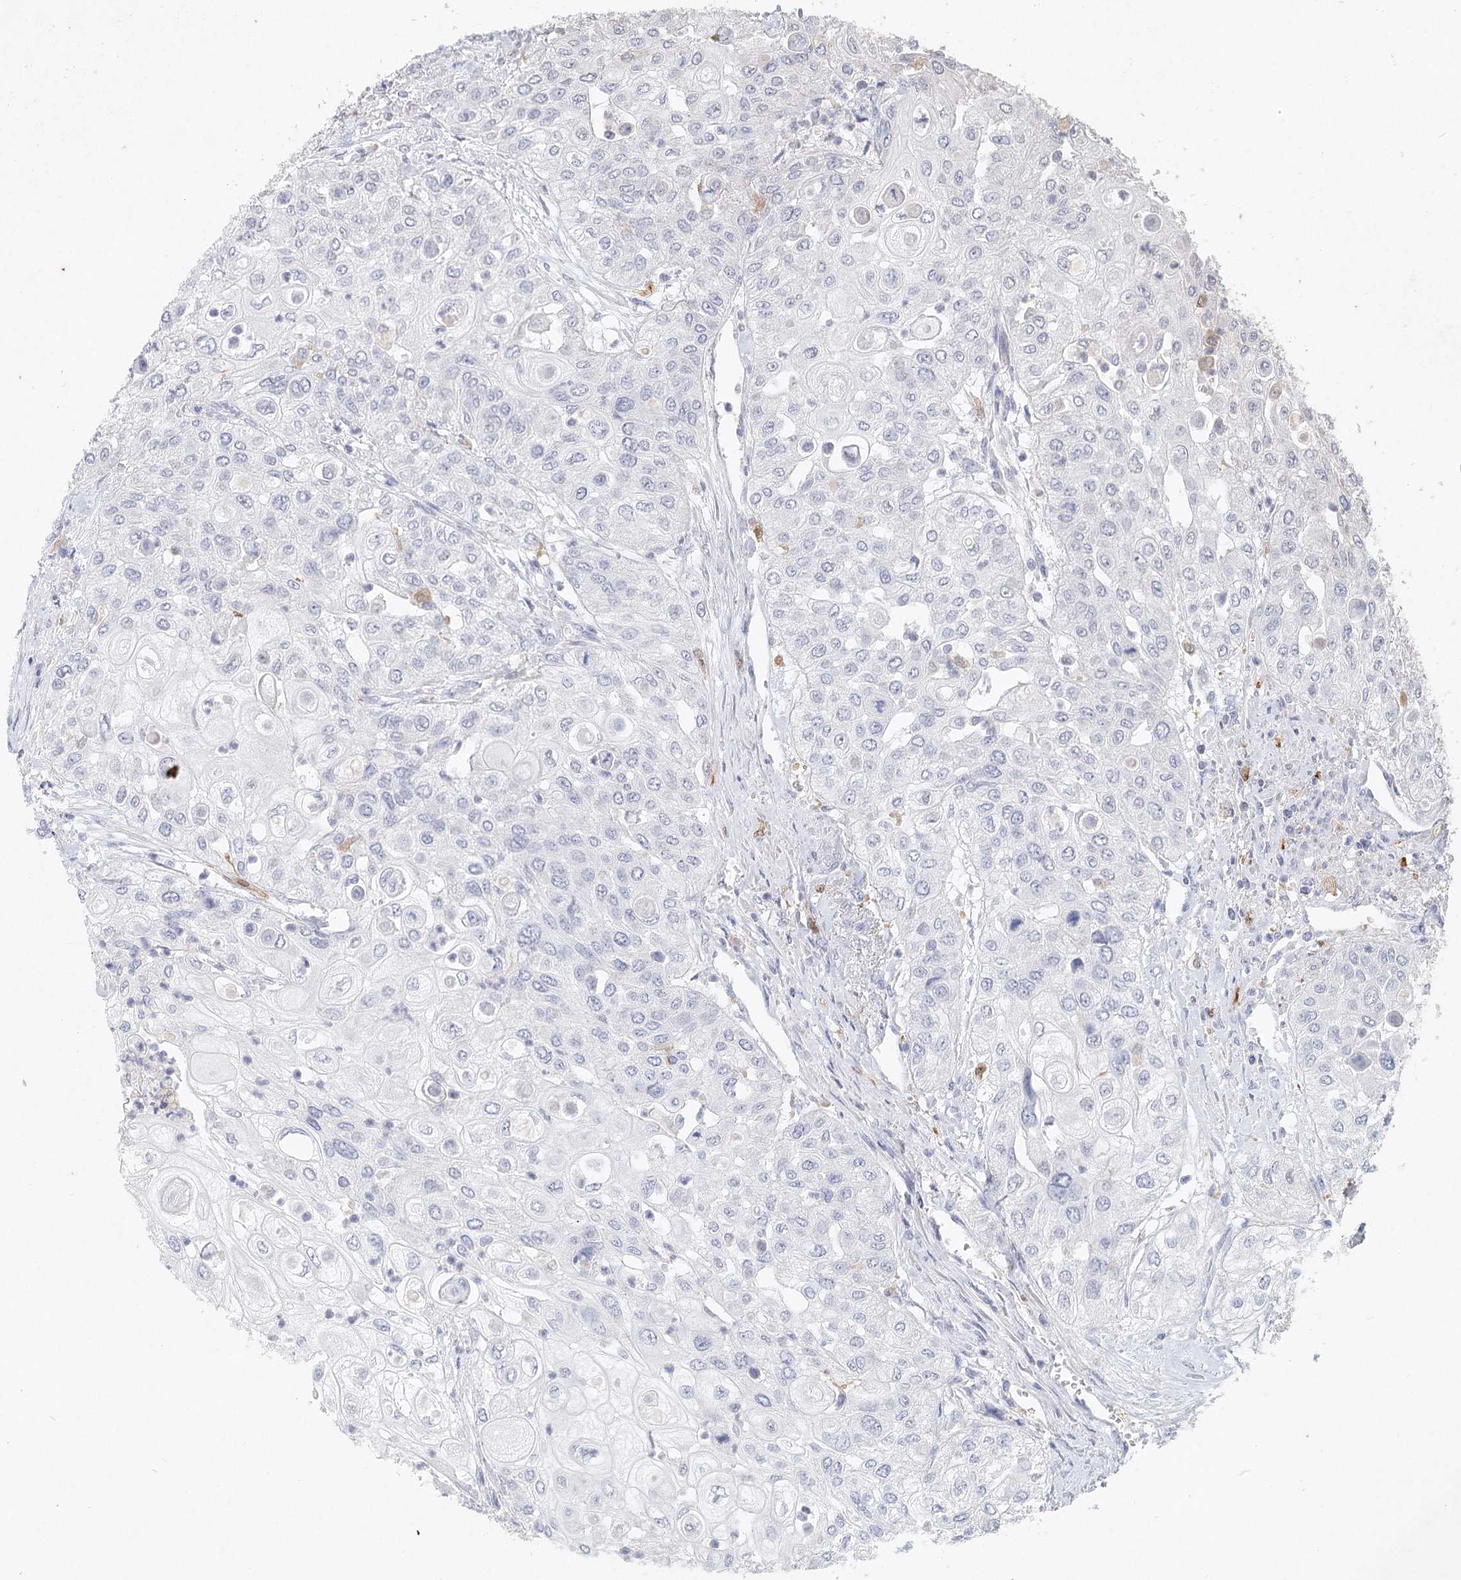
{"staining": {"intensity": "negative", "quantity": "none", "location": "none"}, "tissue": "urothelial cancer", "cell_type": "Tumor cells", "image_type": "cancer", "snomed": [{"axis": "morphology", "description": "Urothelial carcinoma, High grade"}, {"axis": "topography", "description": "Urinary bladder"}], "caption": "High power microscopy image of an IHC histopathology image of high-grade urothelial carcinoma, revealing no significant expression in tumor cells.", "gene": "ARSI", "patient": {"sex": "female", "age": 79}}